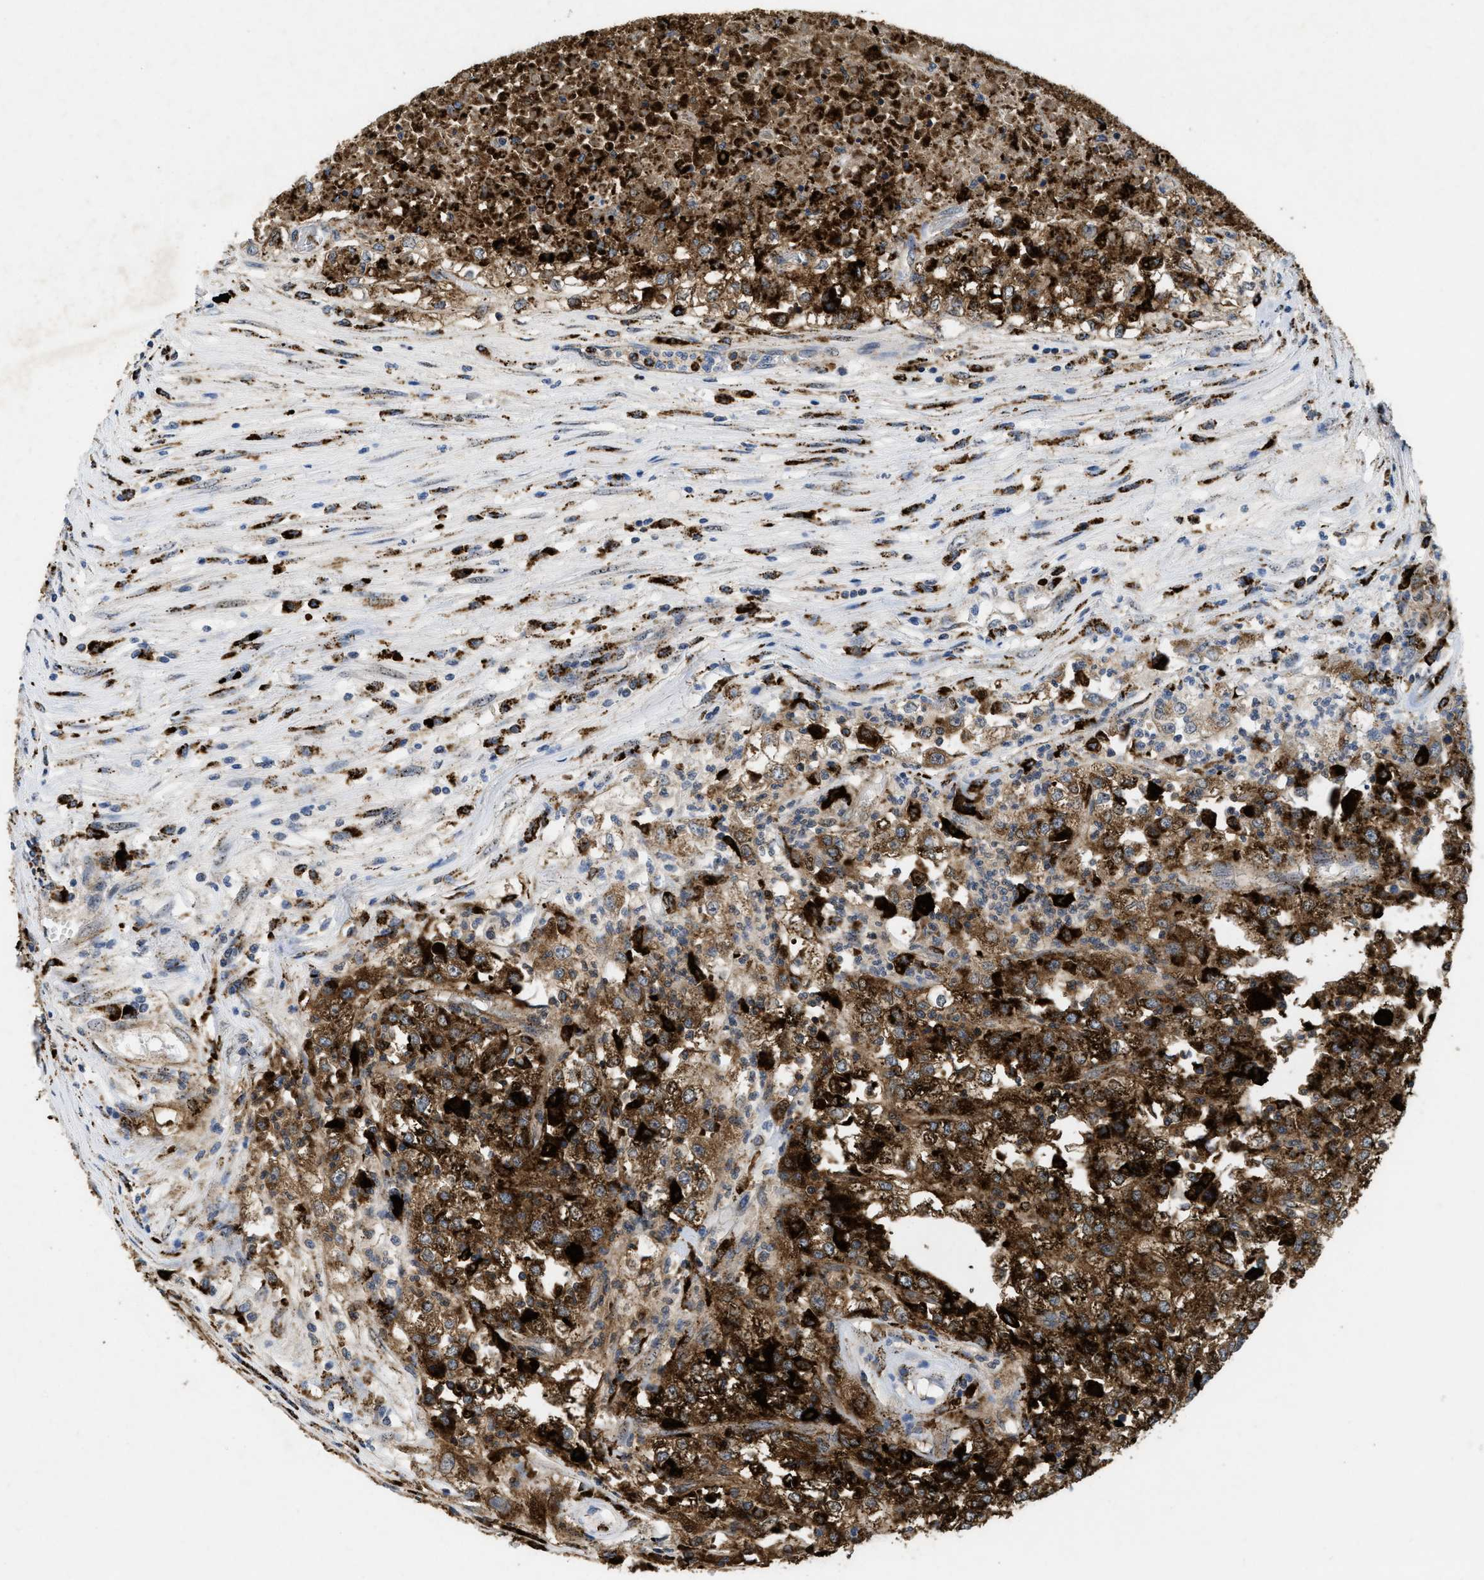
{"staining": {"intensity": "strong", "quantity": ">75%", "location": "cytoplasmic/membranous"}, "tissue": "renal cancer", "cell_type": "Tumor cells", "image_type": "cancer", "snomed": [{"axis": "morphology", "description": "Adenocarcinoma, NOS"}, {"axis": "topography", "description": "Kidney"}], "caption": "The immunohistochemical stain shows strong cytoplasmic/membranous staining in tumor cells of renal adenocarcinoma tissue.", "gene": "BMPR2", "patient": {"sex": "female", "age": 54}}